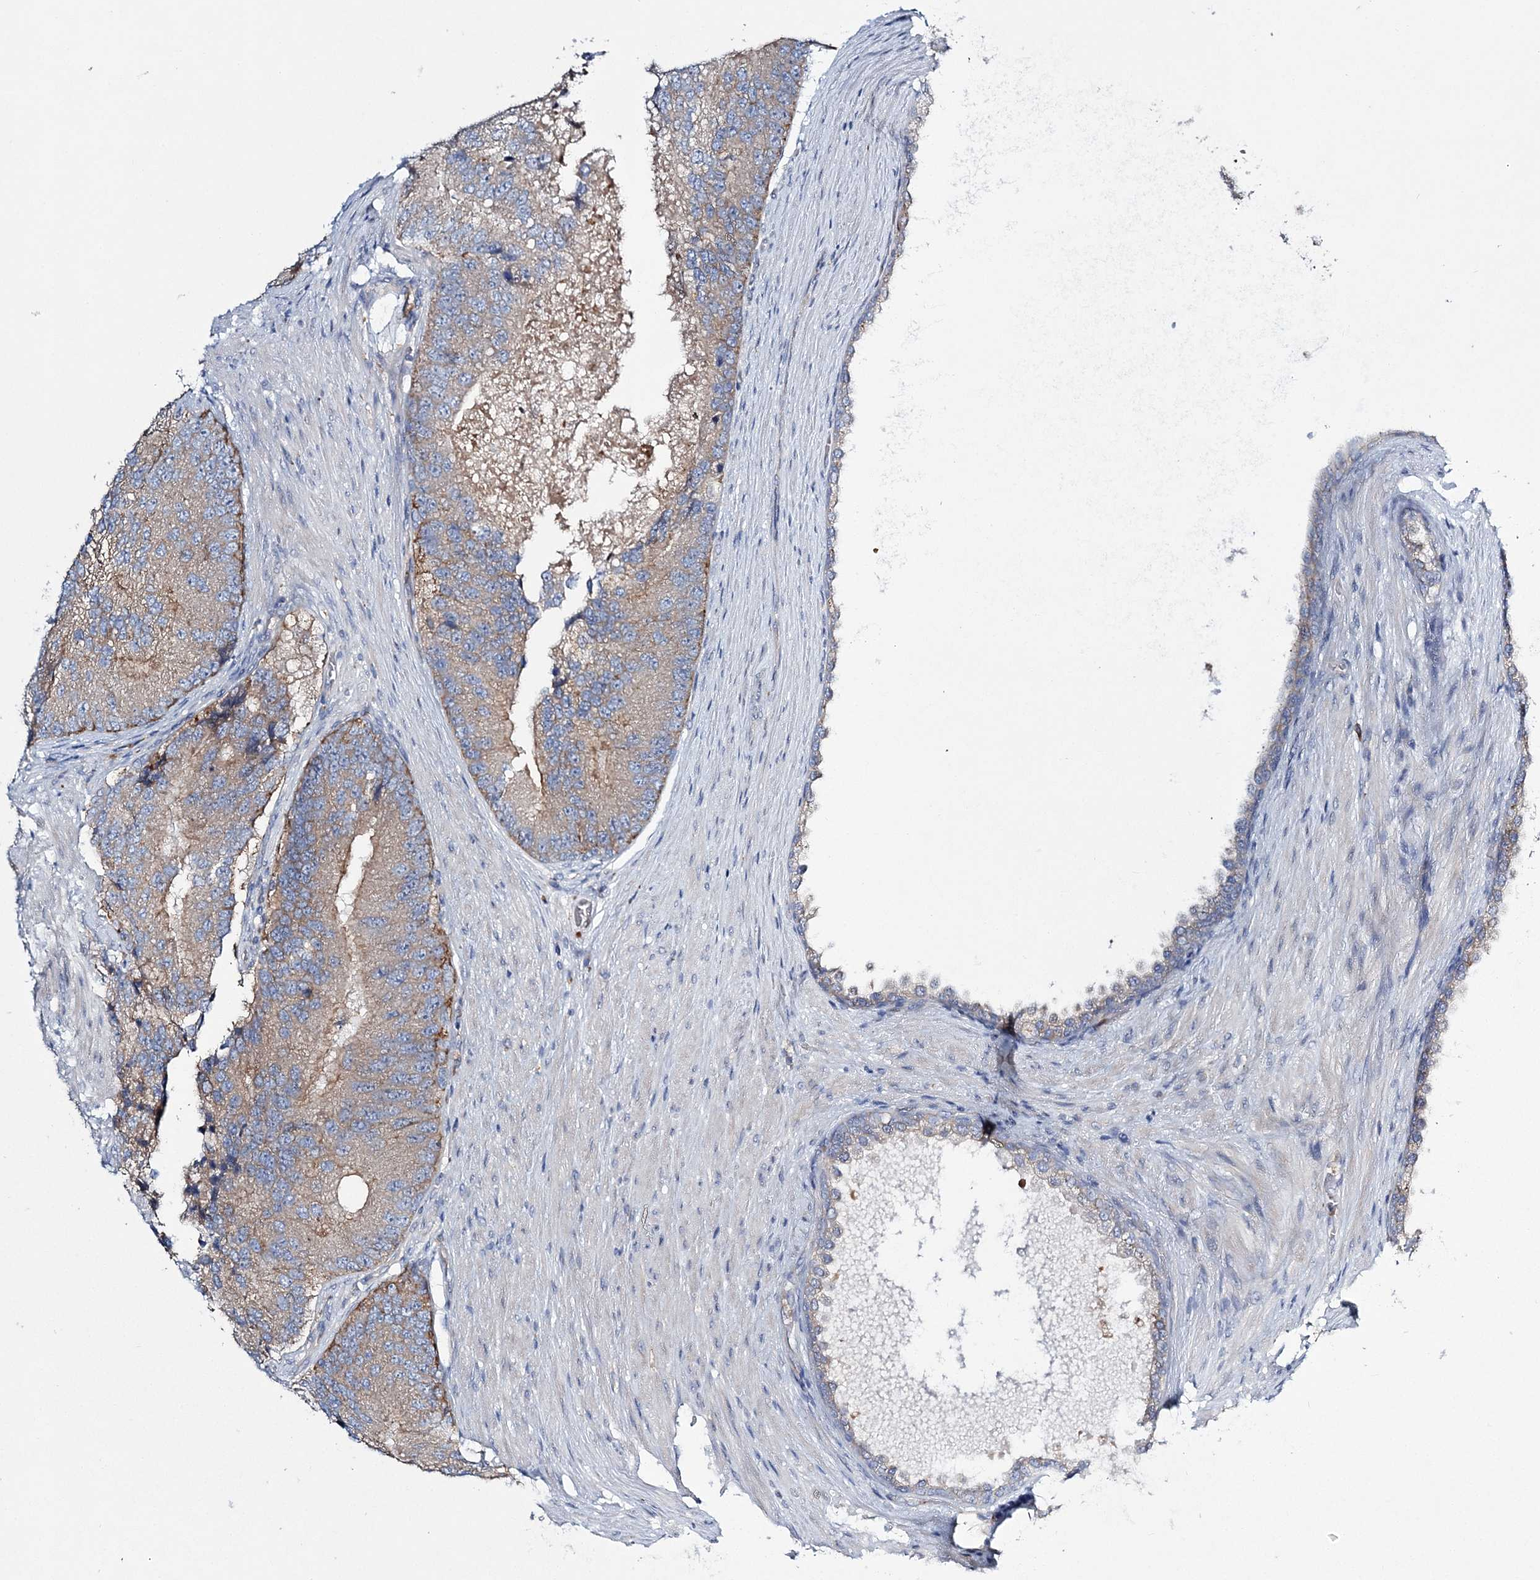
{"staining": {"intensity": "moderate", "quantity": "25%-75%", "location": "cytoplasmic/membranous"}, "tissue": "prostate cancer", "cell_type": "Tumor cells", "image_type": "cancer", "snomed": [{"axis": "morphology", "description": "Adenocarcinoma, High grade"}, {"axis": "topography", "description": "Prostate"}], "caption": "The photomicrograph reveals staining of prostate cancer, revealing moderate cytoplasmic/membranous protein positivity (brown color) within tumor cells.", "gene": "ATP11B", "patient": {"sex": "male", "age": 70}}